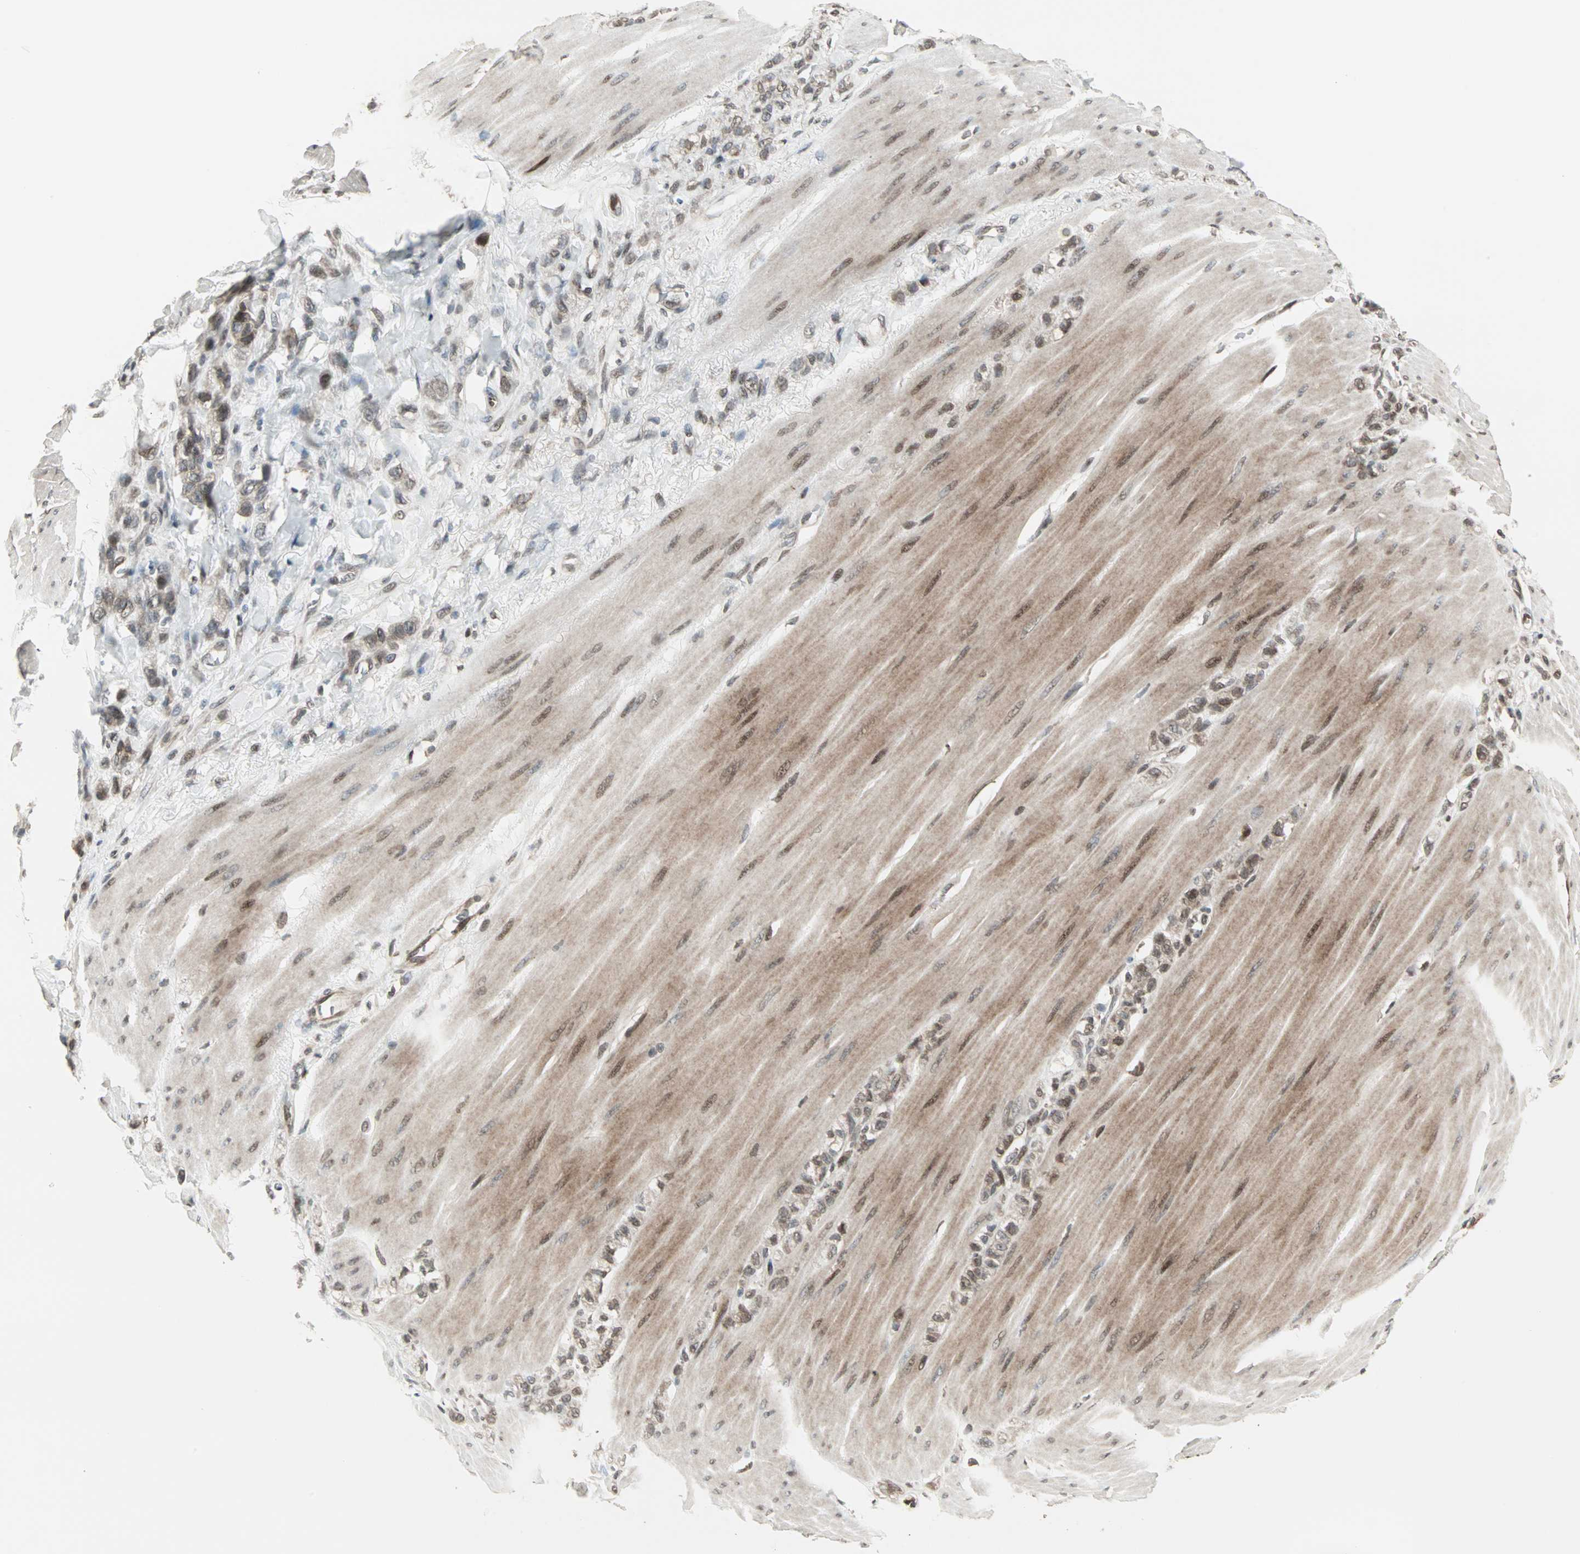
{"staining": {"intensity": "moderate", "quantity": "25%-75%", "location": "cytoplasmic/membranous,nuclear"}, "tissue": "stomach cancer", "cell_type": "Tumor cells", "image_type": "cancer", "snomed": [{"axis": "morphology", "description": "Adenocarcinoma, NOS"}, {"axis": "topography", "description": "Stomach"}], "caption": "Immunohistochemical staining of stomach adenocarcinoma exhibits medium levels of moderate cytoplasmic/membranous and nuclear protein positivity in approximately 25%-75% of tumor cells.", "gene": "CBLC", "patient": {"sex": "male", "age": 82}}